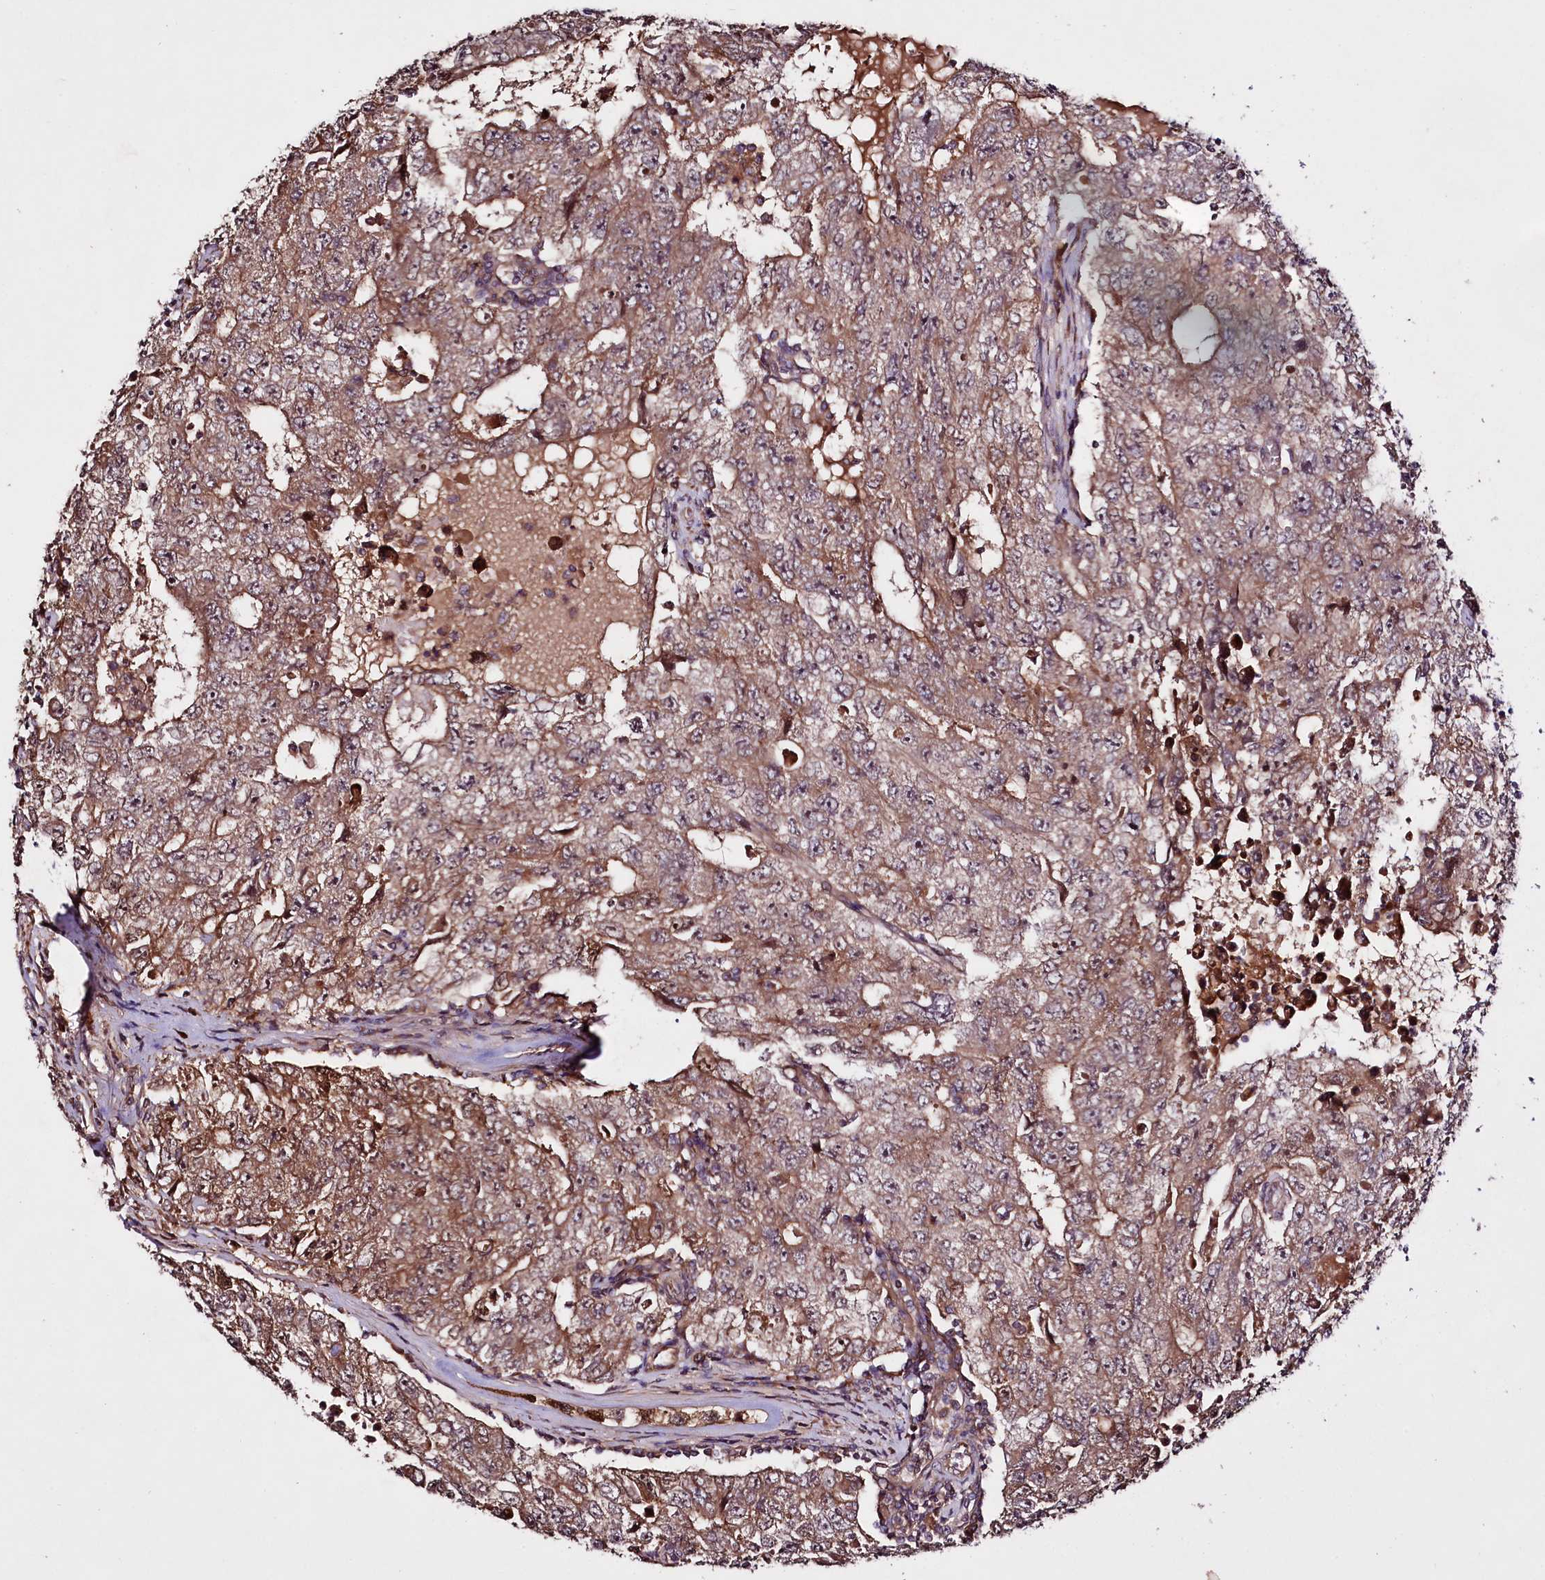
{"staining": {"intensity": "moderate", "quantity": ">75%", "location": "cytoplasmic/membranous"}, "tissue": "testis cancer", "cell_type": "Tumor cells", "image_type": "cancer", "snomed": [{"axis": "morphology", "description": "Carcinoma, Embryonal, NOS"}, {"axis": "topography", "description": "Testis"}], "caption": "An image showing moderate cytoplasmic/membranous positivity in approximately >75% of tumor cells in testis embryonal carcinoma, as visualized by brown immunohistochemical staining.", "gene": "TNPO3", "patient": {"sex": "male", "age": 17}}